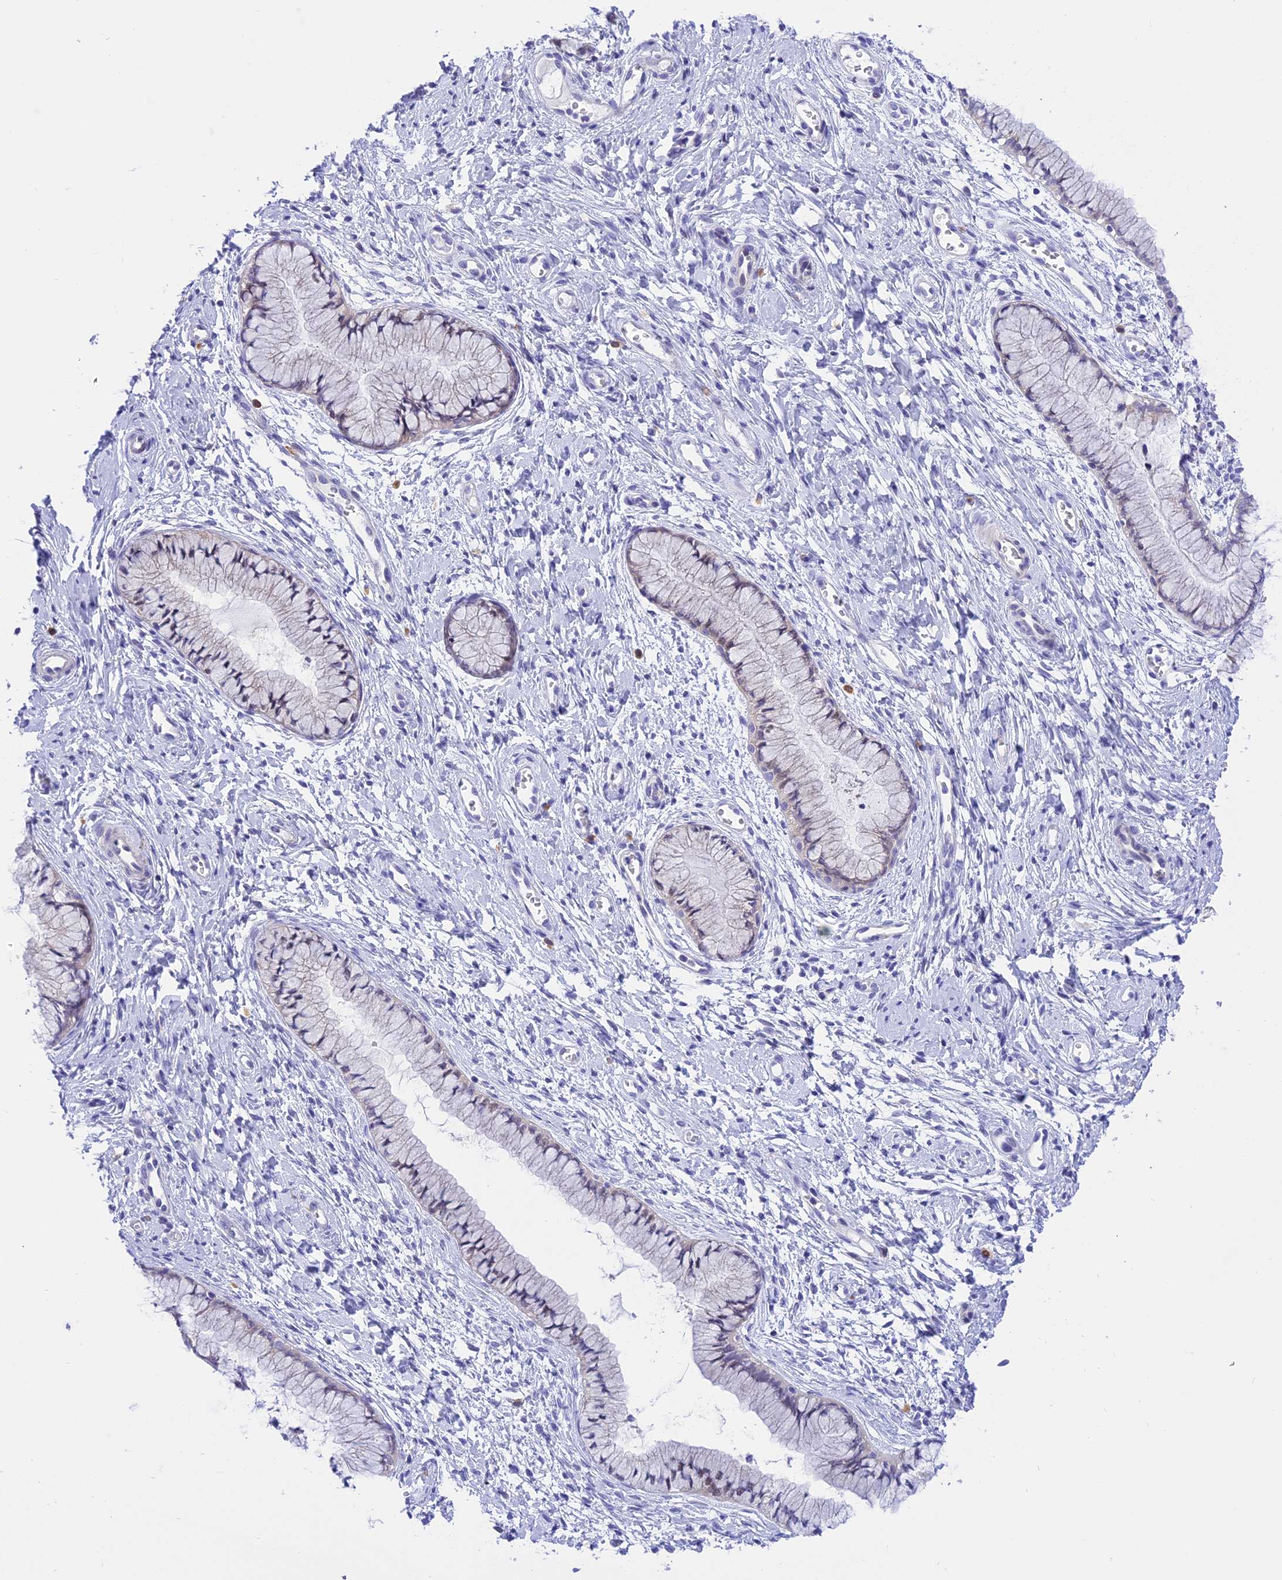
{"staining": {"intensity": "negative", "quantity": "none", "location": "none"}, "tissue": "cervix", "cell_type": "Glandular cells", "image_type": "normal", "snomed": [{"axis": "morphology", "description": "Normal tissue, NOS"}, {"axis": "topography", "description": "Cervix"}], "caption": "Protein analysis of normal cervix exhibits no significant expression in glandular cells.", "gene": "COL6A5", "patient": {"sex": "female", "age": 42}}